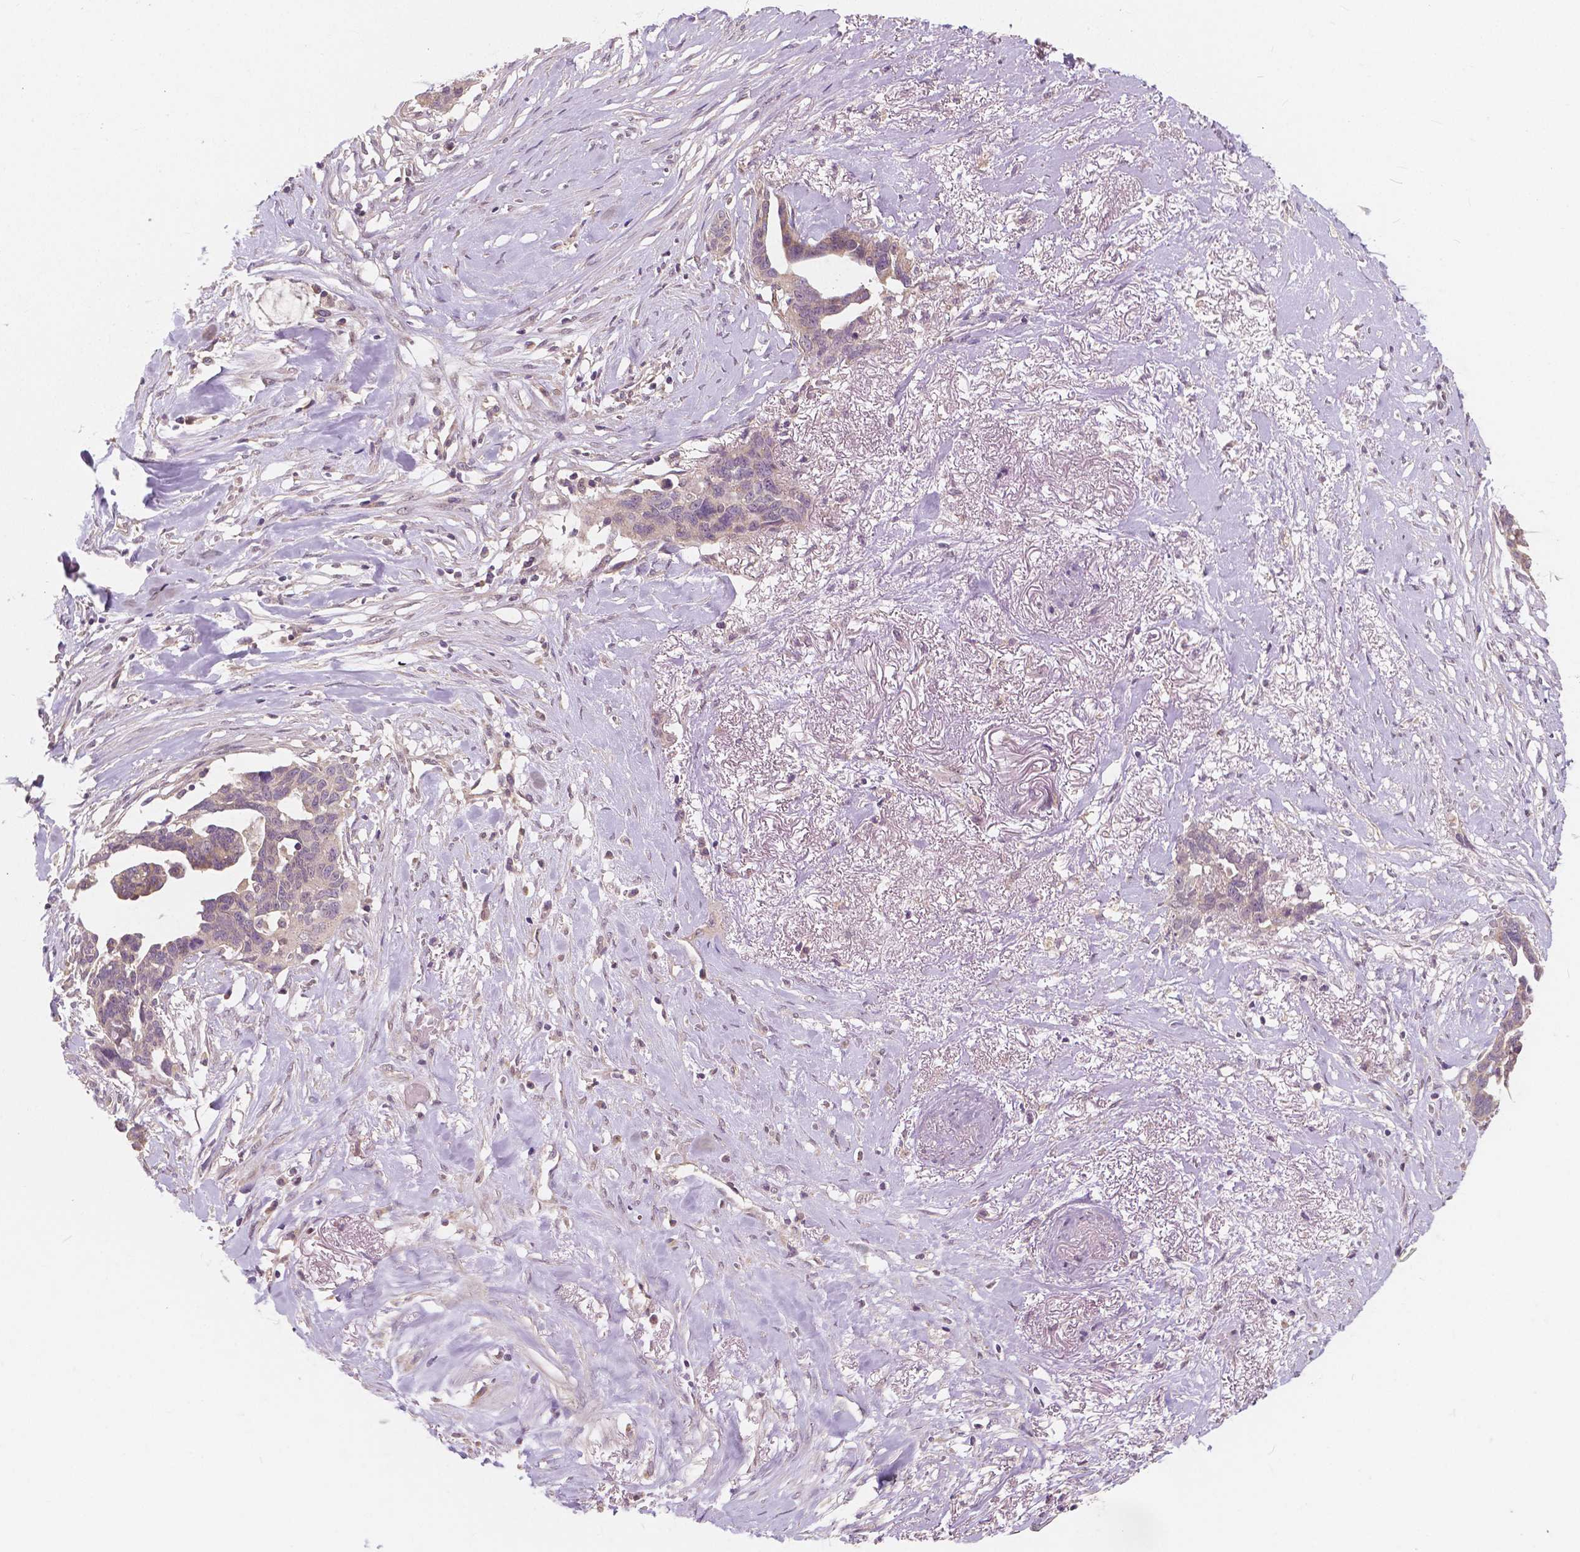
{"staining": {"intensity": "moderate", "quantity": "25%-75%", "location": "cytoplasmic/membranous"}, "tissue": "ovarian cancer", "cell_type": "Tumor cells", "image_type": "cancer", "snomed": [{"axis": "morphology", "description": "Cystadenocarcinoma, serous, NOS"}, {"axis": "topography", "description": "Ovary"}], "caption": "Ovarian serous cystadenocarcinoma stained with DAB (3,3'-diaminobenzidine) immunohistochemistry shows medium levels of moderate cytoplasmic/membranous staining in about 25%-75% of tumor cells.", "gene": "SNX12", "patient": {"sex": "female", "age": 69}}